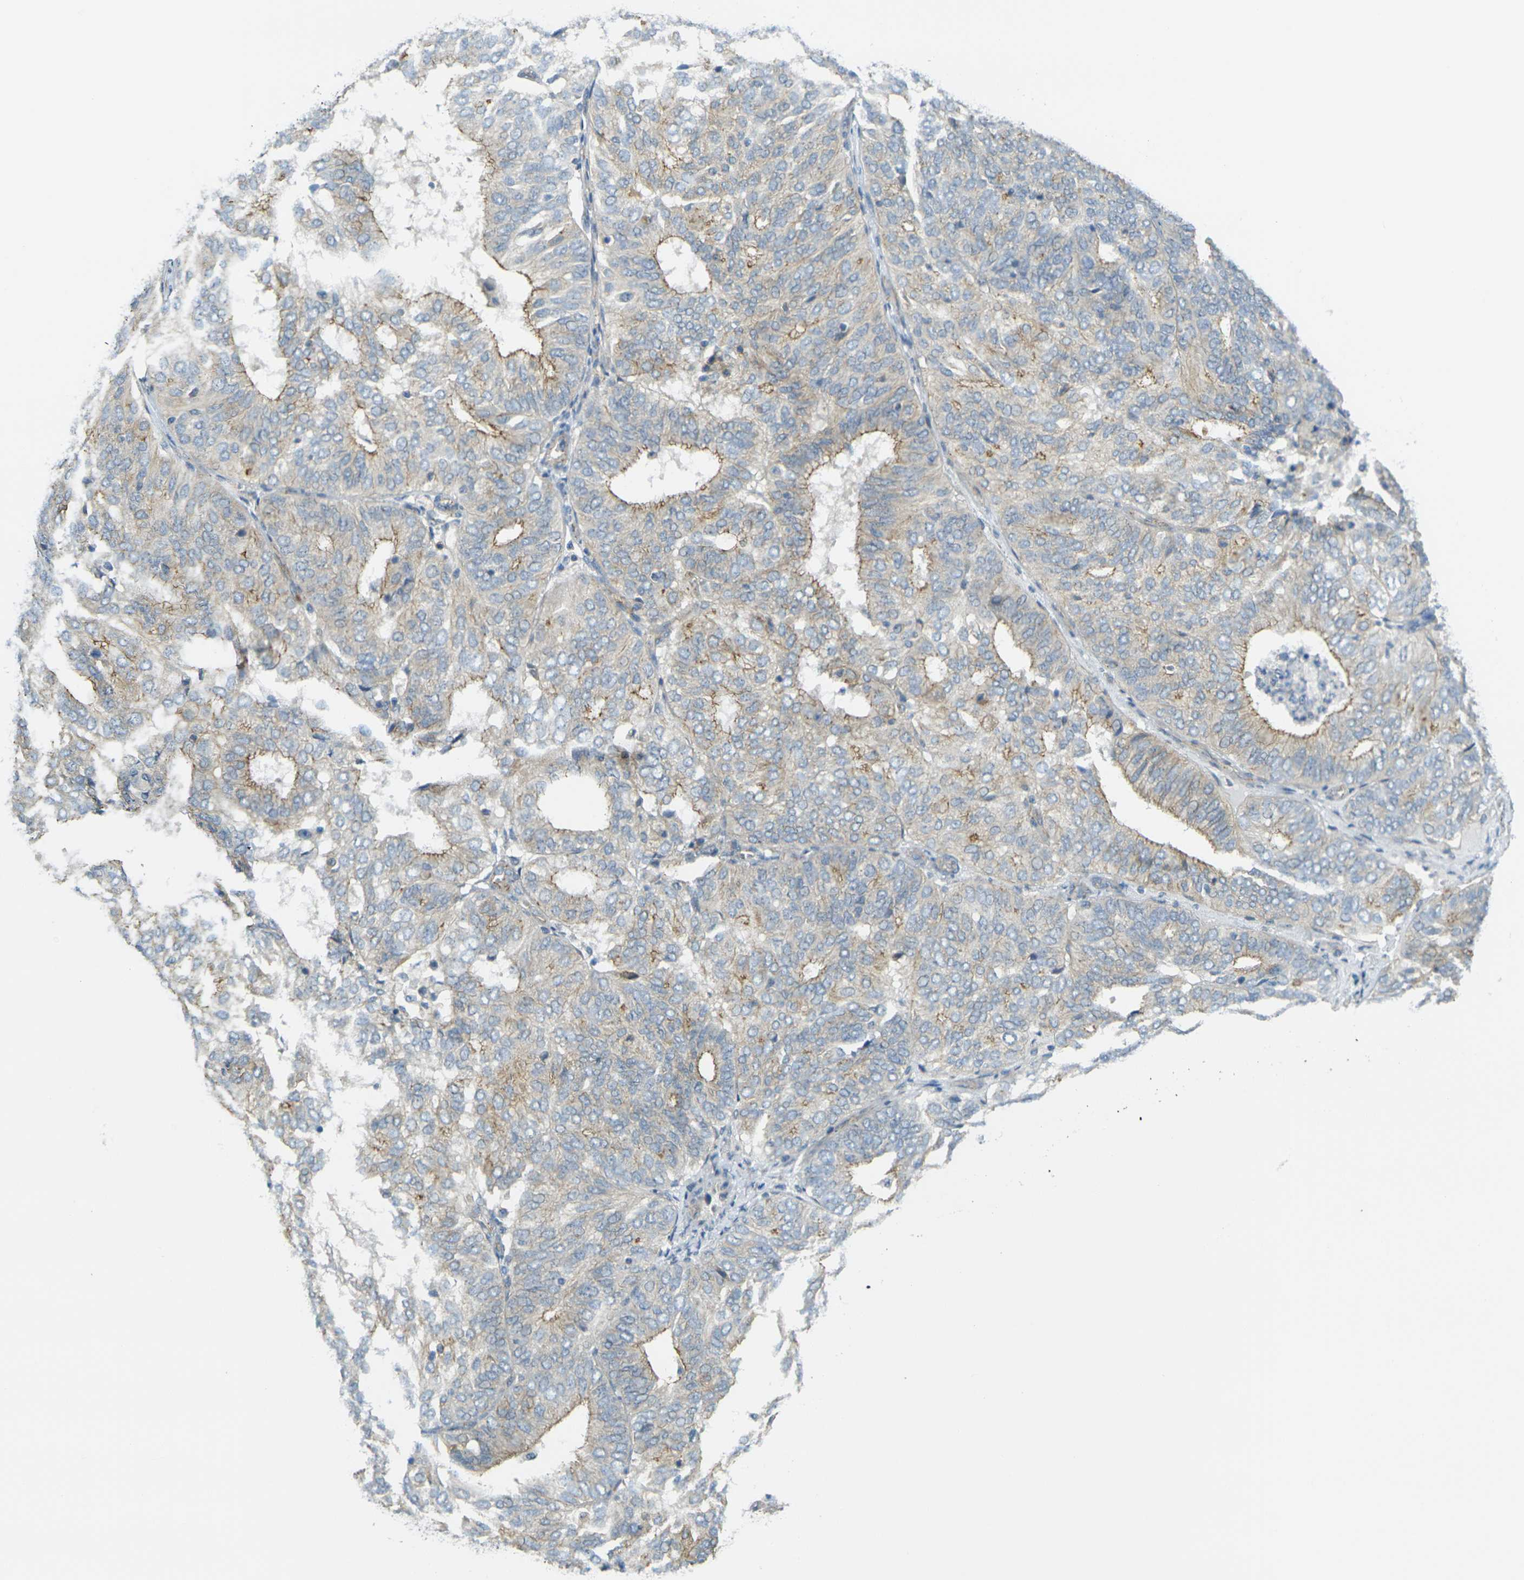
{"staining": {"intensity": "moderate", "quantity": "<25%", "location": "cytoplasmic/membranous"}, "tissue": "endometrial cancer", "cell_type": "Tumor cells", "image_type": "cancer", "snomed": [{"axis": "morphology", "description": "Adenocarcinoma, NOS"}, {"axis": "topography", "description": "Uterus"}], "caption": "Tumor cells show low levels of moderate cytoplasmic/membranous positivity in approximately <25% of cells in endometrial adenocarcinoma.", "gene": "RHBDD1", "patient": {"sex": "female", "age": 60}}